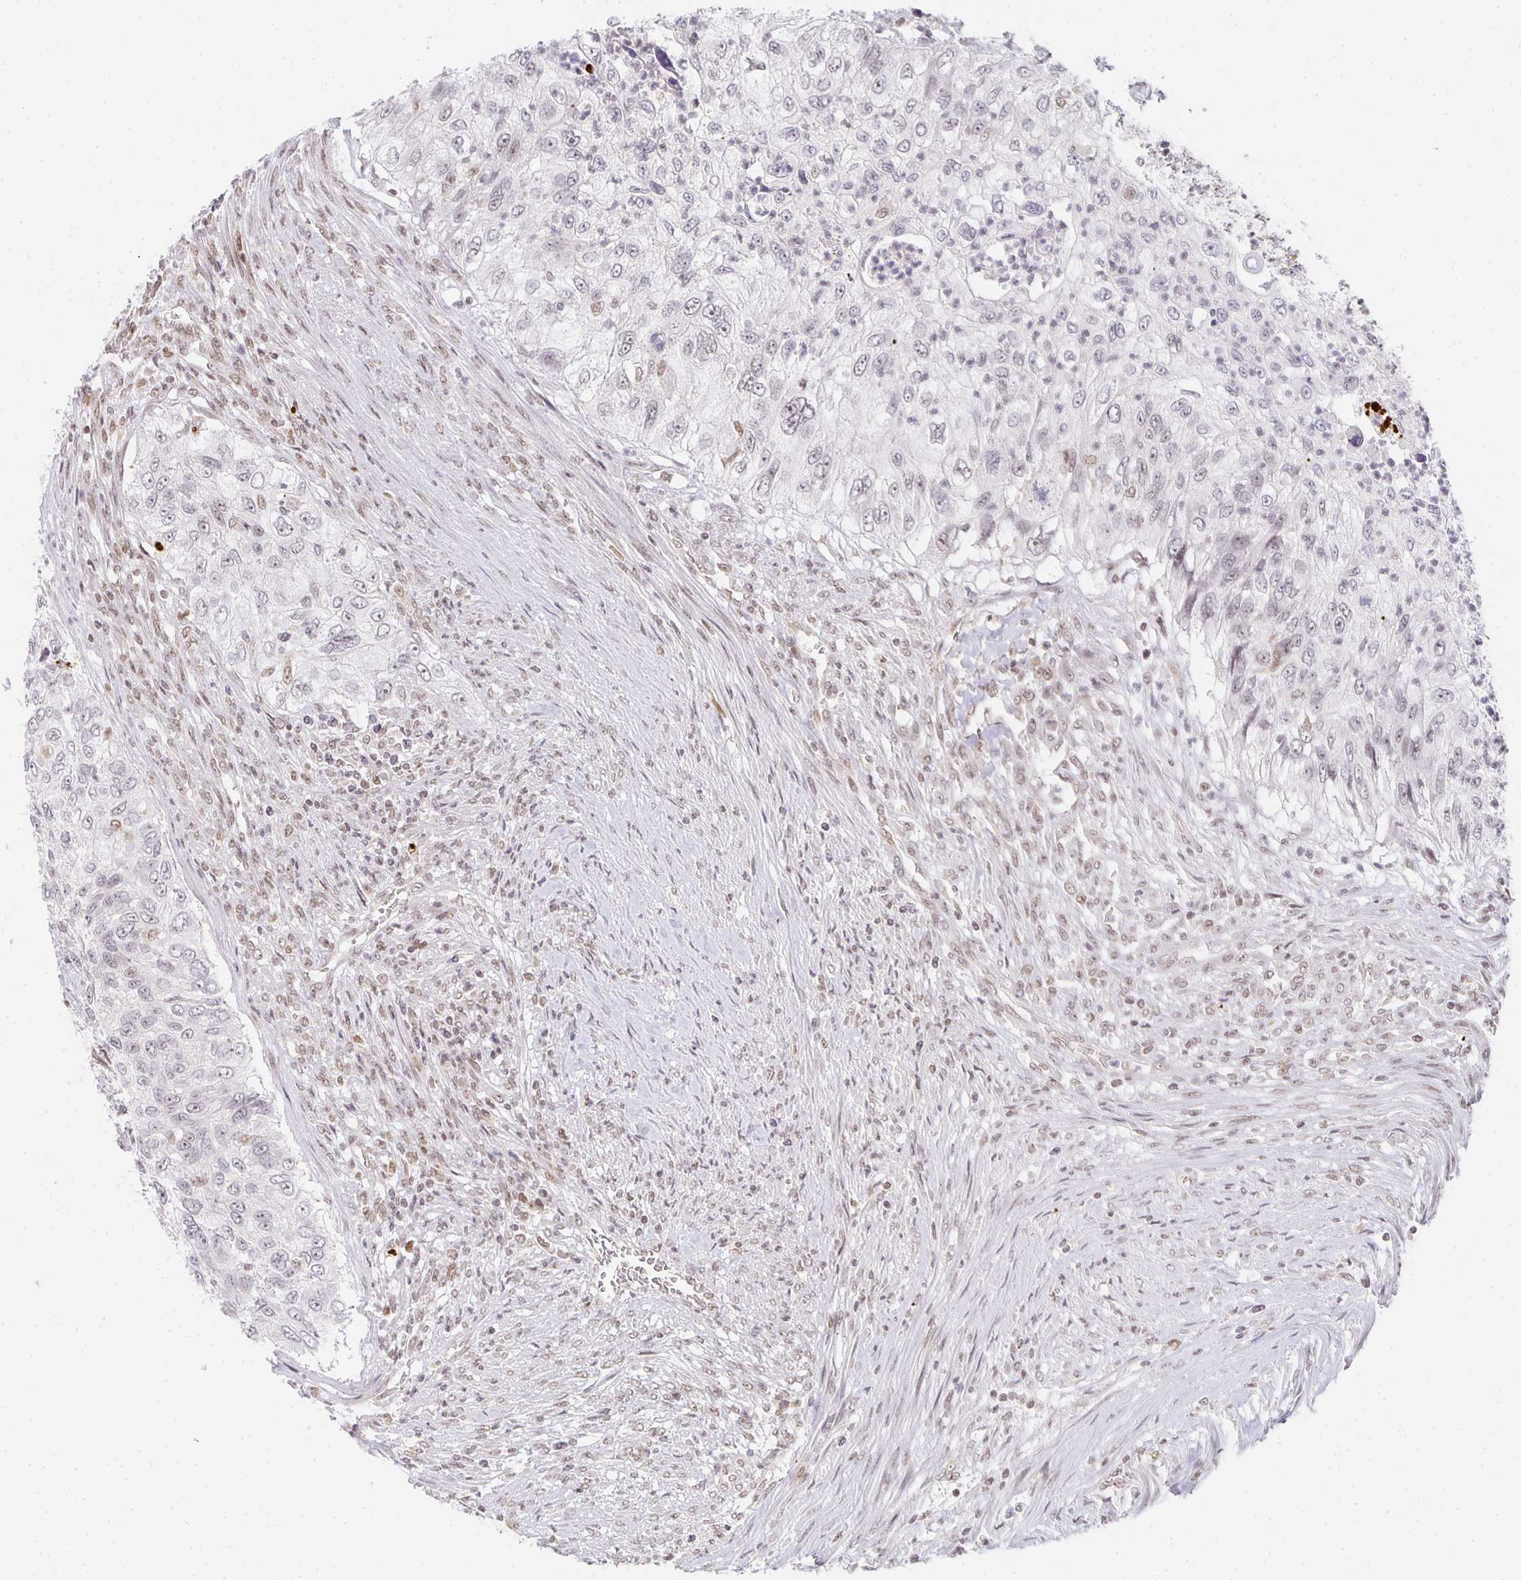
{"staining": {"intensity": "negative", "quantity": "none", "location": "none"}, "tissue": "urothelial cancer", "cell_type": "Tumor cells", "image_type": "cancer", "snomed": [{"axis": "morphology", "description": "Urothelial carcinoma, High grade"}, {"axis": "topography", "description": "Urinary bladder"}], "caption": "Tumor cells are negative for brown protein staining in urothelial carcinoma (high-grade). The staining was performed using DAB (3,3'-diaminobenzidine) to visualize the protein expression in brown, while the nuclei were stained in blue with hematoxylin (Magnification: 20x).", "gene": "SMARCA2", "patient": {"sex": "female", "age": 60}}